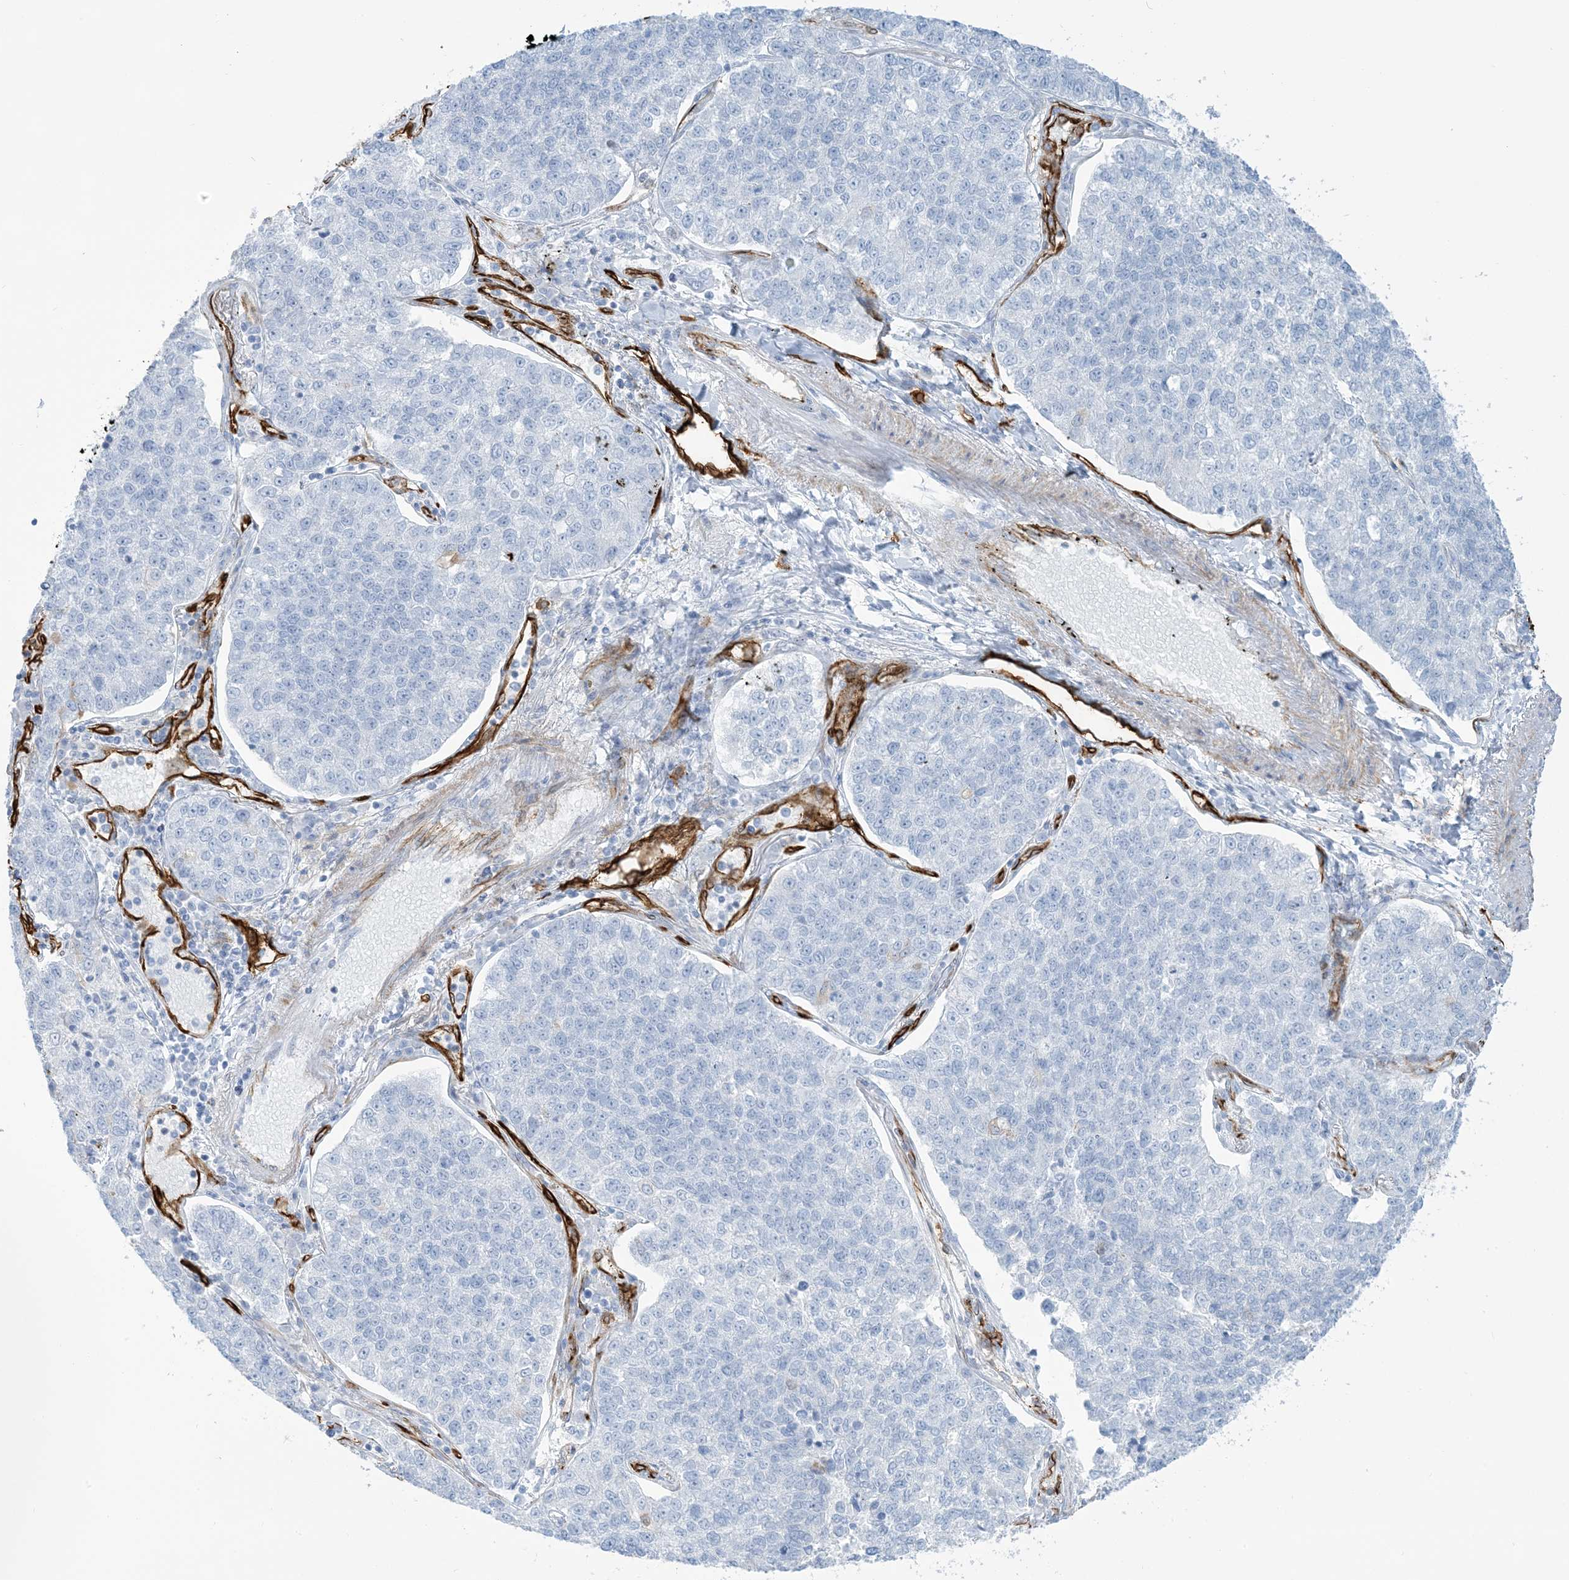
{"staining": {"intensity": "negative", "quantity": "none", "location": "none"}, "tissue": "lung cancer", "cell_type": "Tumor cells", "image_type": "cancer", "snomed": [{"axis": "morphology", "description": "Adenocarcinoma, NOS"}, {"axis": "topography", "description": "Lung"}], "caption": "Immunohistochemistry of lung cancer (adenocarcinoma) shows no staining in tumor cells.", "gene": "EPS8L3", "patient": {"sex": "male", "age": 49}}